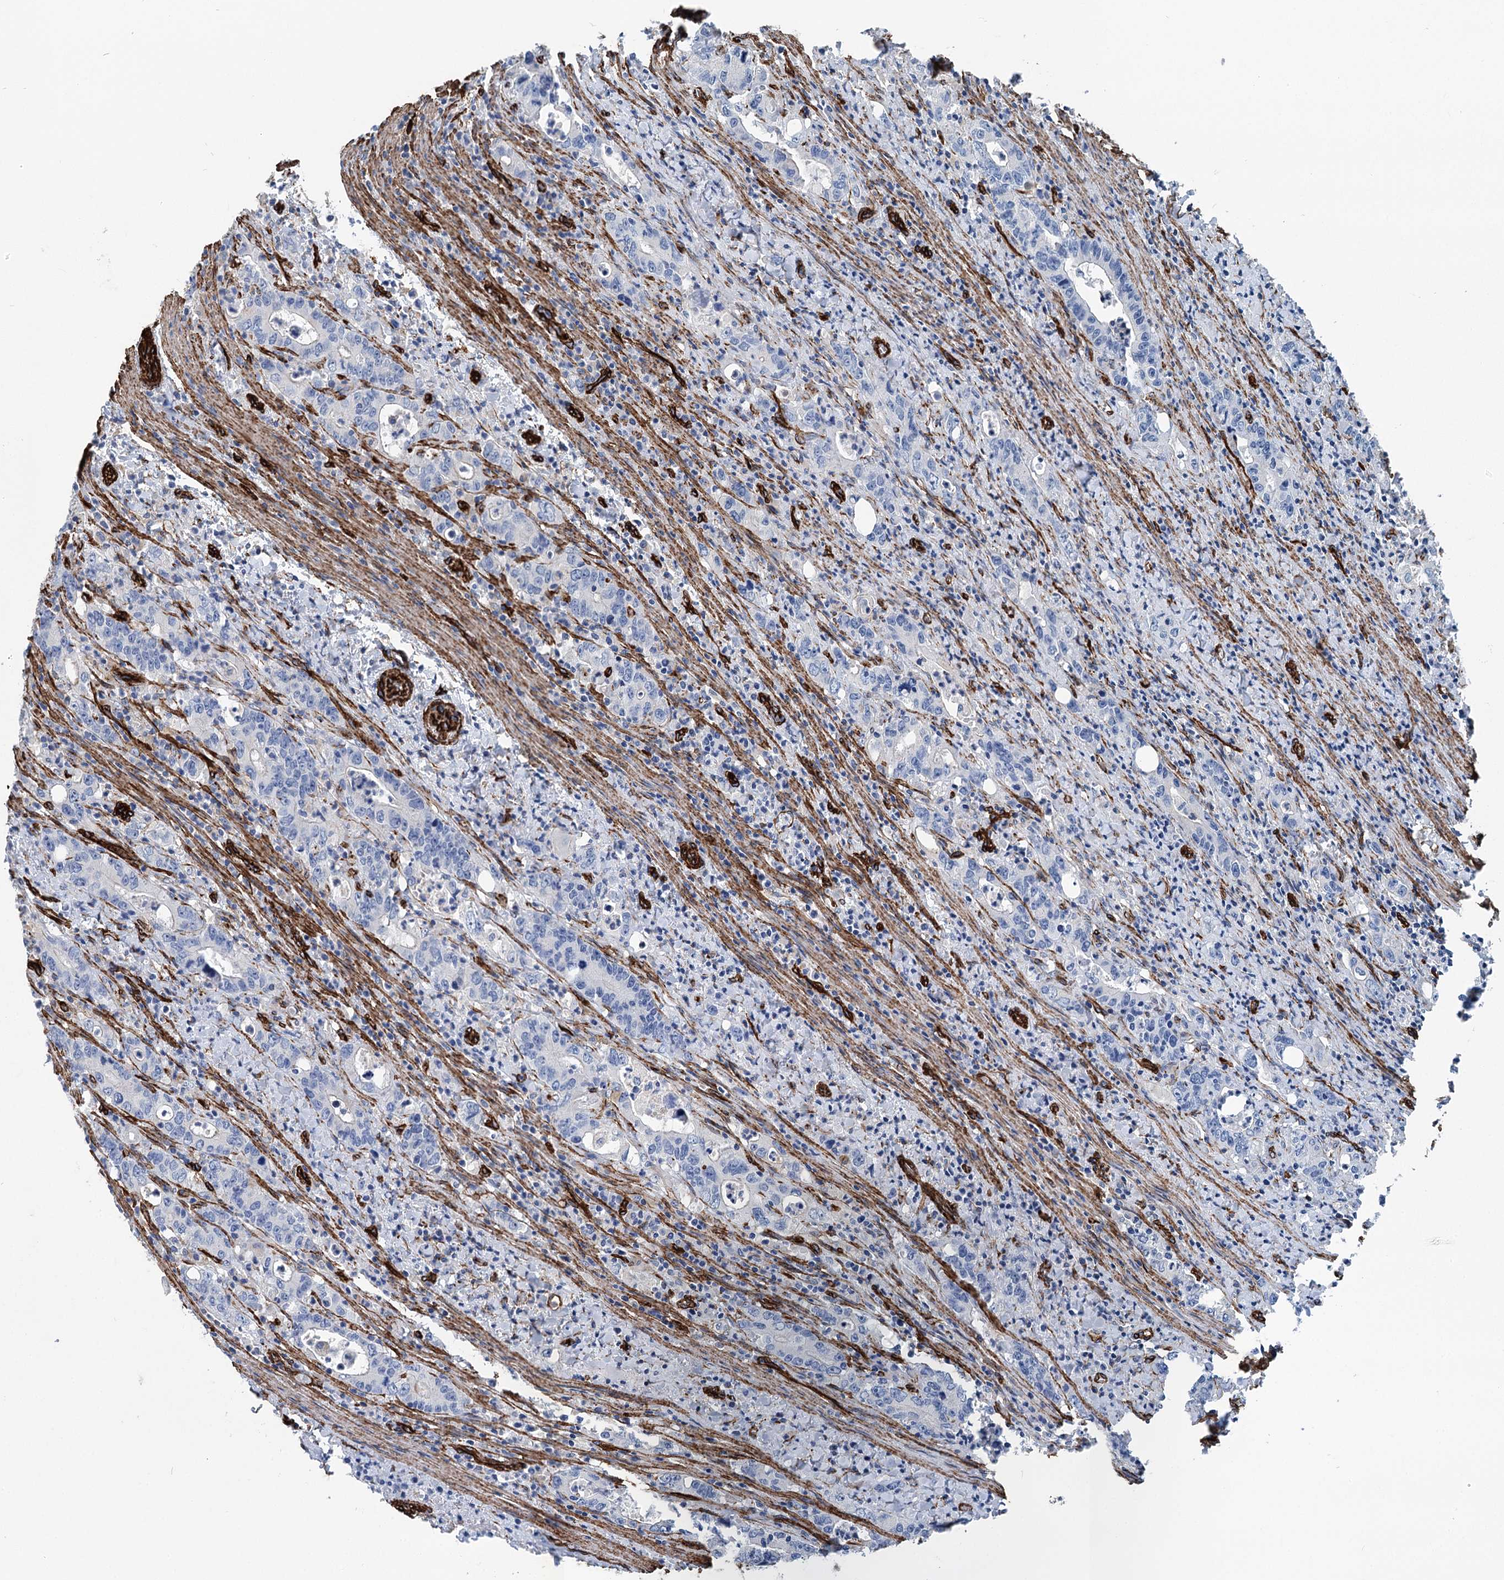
{"staining": {"intensity": "negative", "quantity": "none", "location": "none"}, "tissue": "colorectal cancer", "cell_type": "Tumor cells", "image_type": "cancer", "snomed": [{"axis": "morphology", "description": "Adenocarcinoma, NOS"}, {"axis": "topography", "description": "Colon"}], "caption": "This histopathology image is of colorectal cancer stained with immunohistochemistry (IHC) to label a protein in brown with the nuclei are counter-stained blue. There is no positivity in tumor cells. (DAB (3,3'-diaminobenzidine) IHC visualized using brightfield microscopy, high magnification).", "gene": "IQSEC1", "patient": {"sex": "female", "age": 75}}